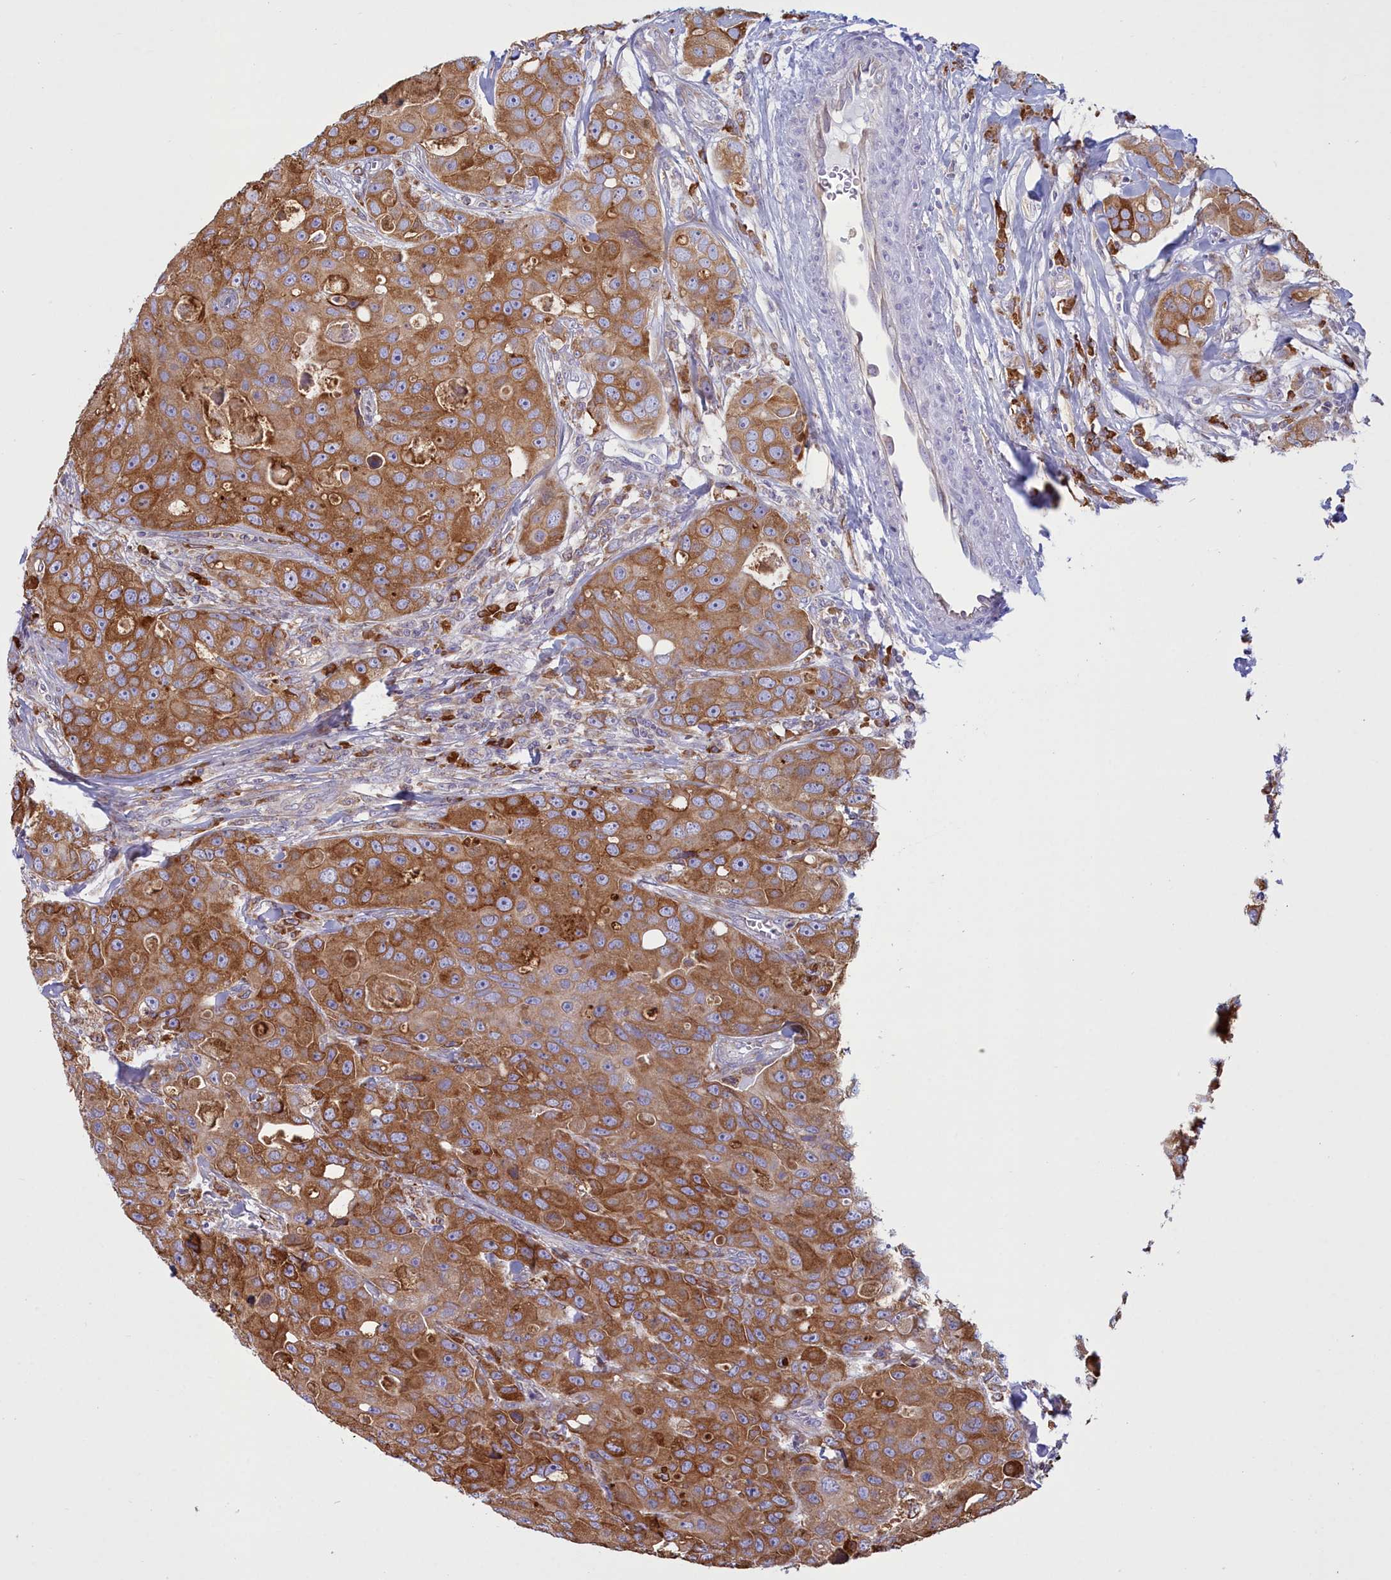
{"staining": {"intensity": "strong", "quantity": ">75%", "location": "cytoplasmic/membranous"}, "tissue": "breast cancer", "cell_type": "Tumor cells", "image_type": "cancer", "snomed": [{"axis": "morphology", "description": "Duct carcinoma"}, {"axis": "topography", "description": "Breast"}], "caption": "Intraductal carcinoma (breast) tissue demonstrates strong cytoplasmic/membranous staining in about >75% of tumor cells", "gene": "HM13", "patient": {"sex": "female", "age": 43}}